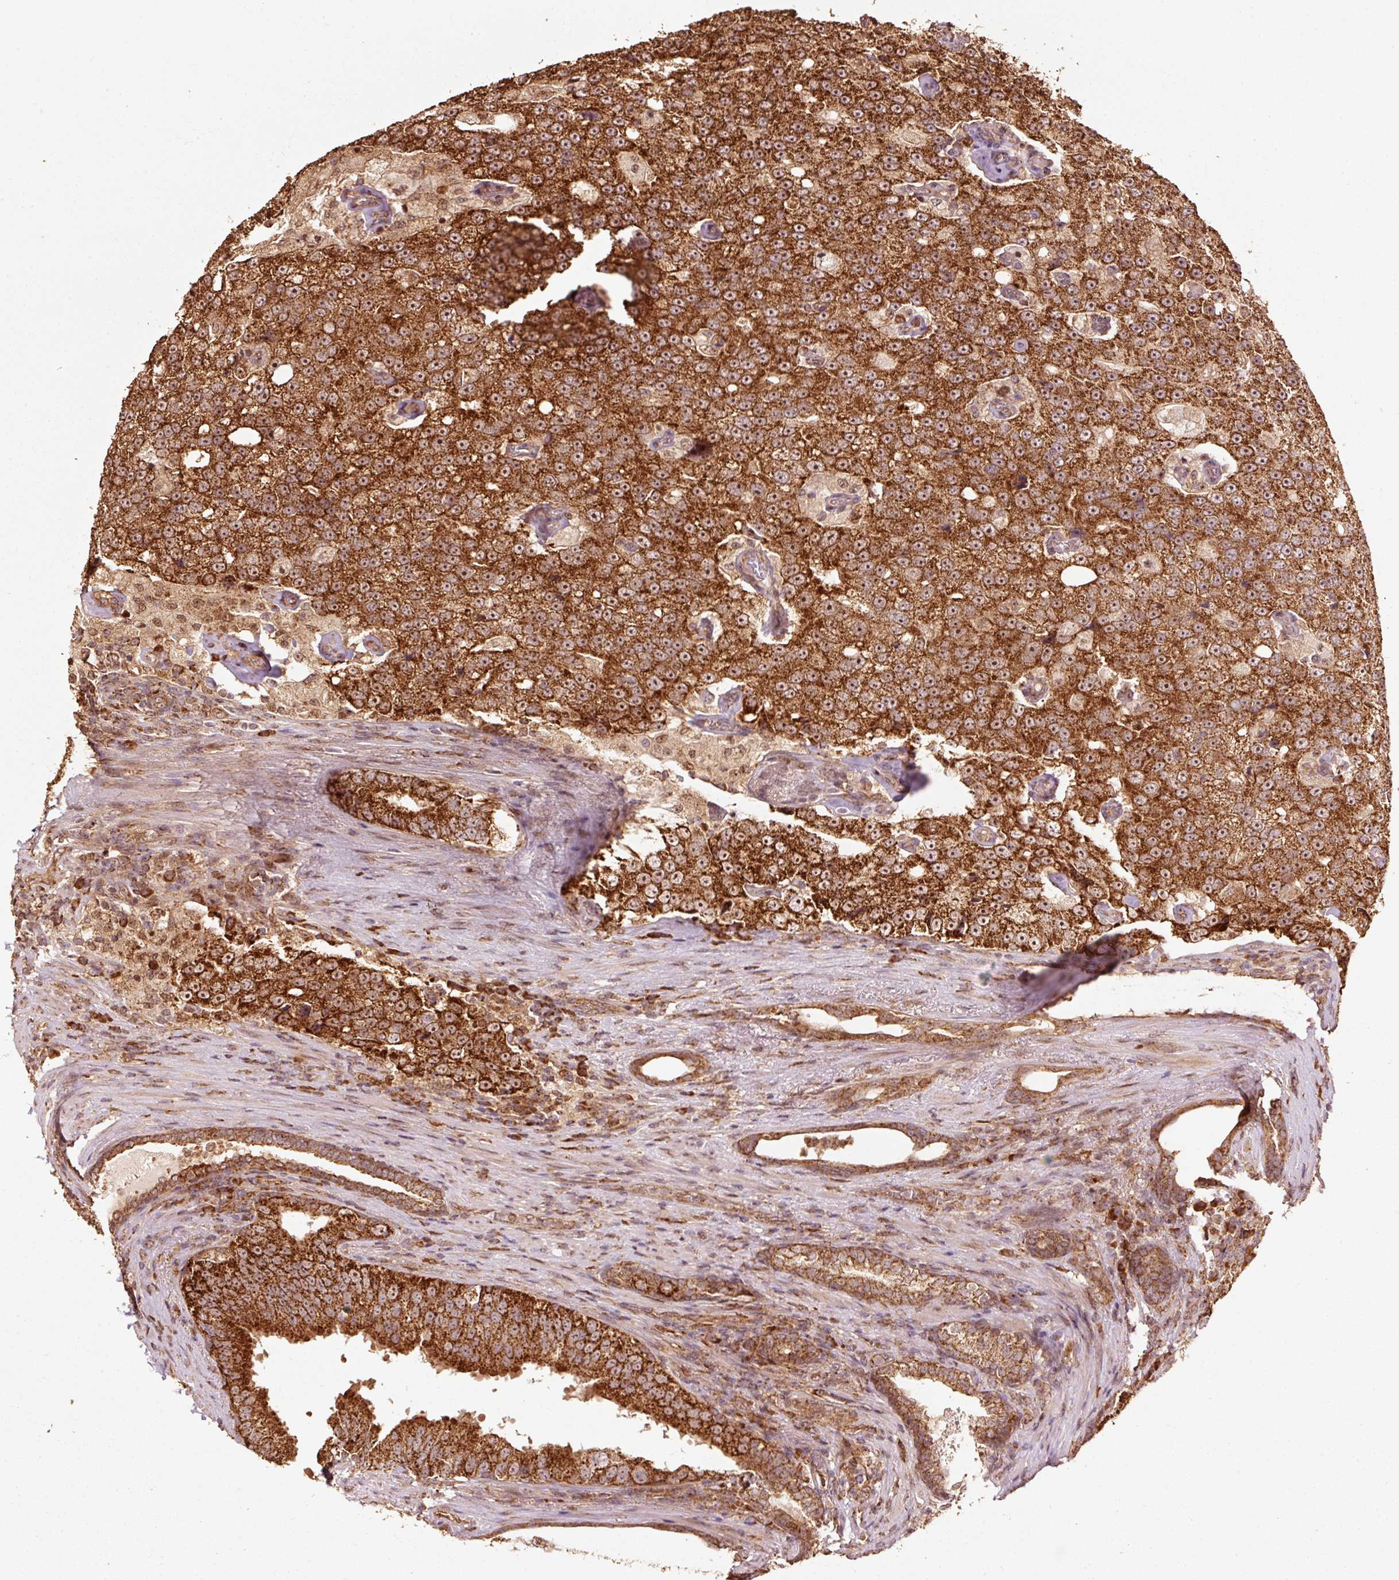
{"staining": {"intensity": "strong", "quantity": ">75%", "location": "cytoplasmic/membranous,nuclear"}, "tissue": "prostate cancer", "cell_type": "Tumor cells", "image_type": "cancer", "snomed": [{"axis": "morphology", "description": "Adenocarcinoma, High grade"}, {"axis": "topography", "description": "Prostate"}], "caption": "Strong cytoplasmic/membranous and nuclear expression for a protein is identified in approximately >75% of tumor cells of prostate cancer using immunohistochemistry.", "gene": "MRPL16", "patient": {"sex": "male", "age": 70}}